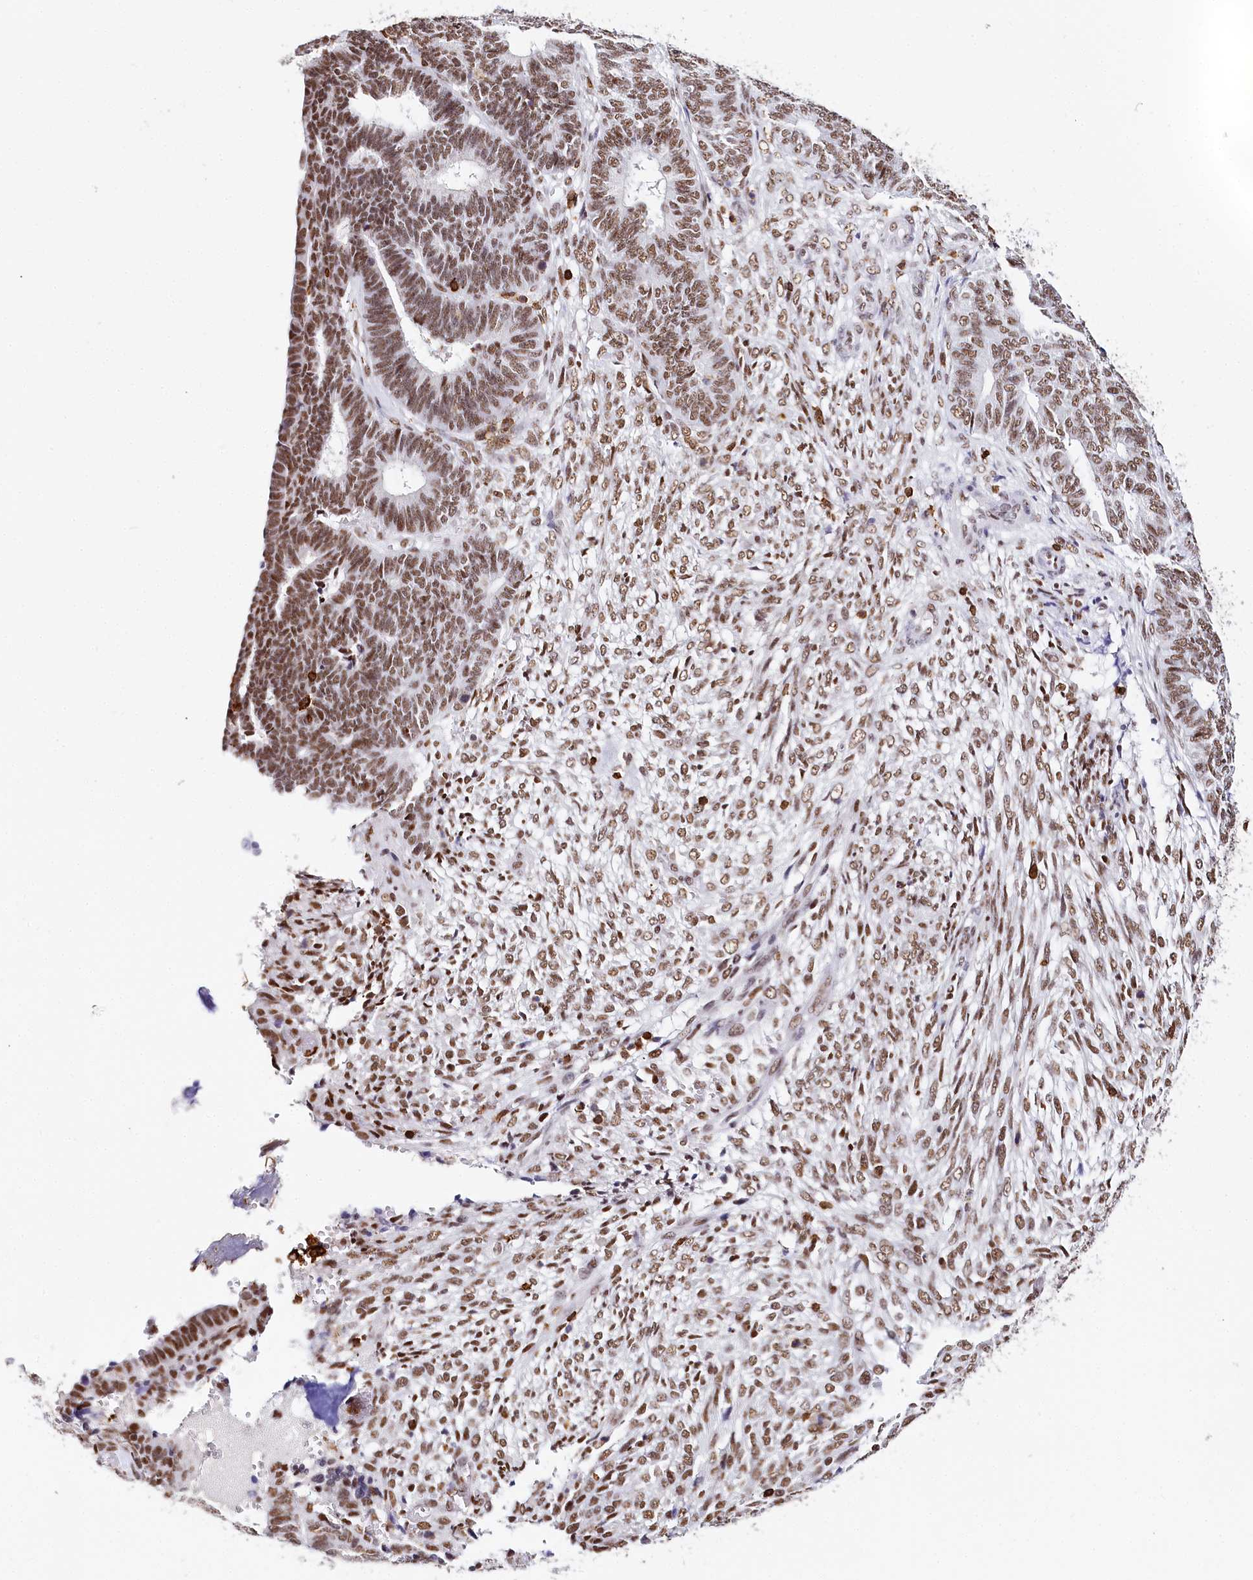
{"staining": {"intensity": "moderate", "quantity": ">75%", "location": "nuclear"}, "tissue": "endometrial cancer", "cell_type": "Tumor cells", "image_type": "cancer", "snomed": [{"axis": "morphology", "description": "Adenocarcinoma, NOS"}, {"axis": "topography", "description": "Endometrium"}], "caption": "Immunohistochemical staining of human endometrial adenocarcinoma demonstrates medium levels of moderate nuclear positivity in about >75% of tumor cells.", "gene": "BARD1", "patient": {"sex": "female", "age": 70}}